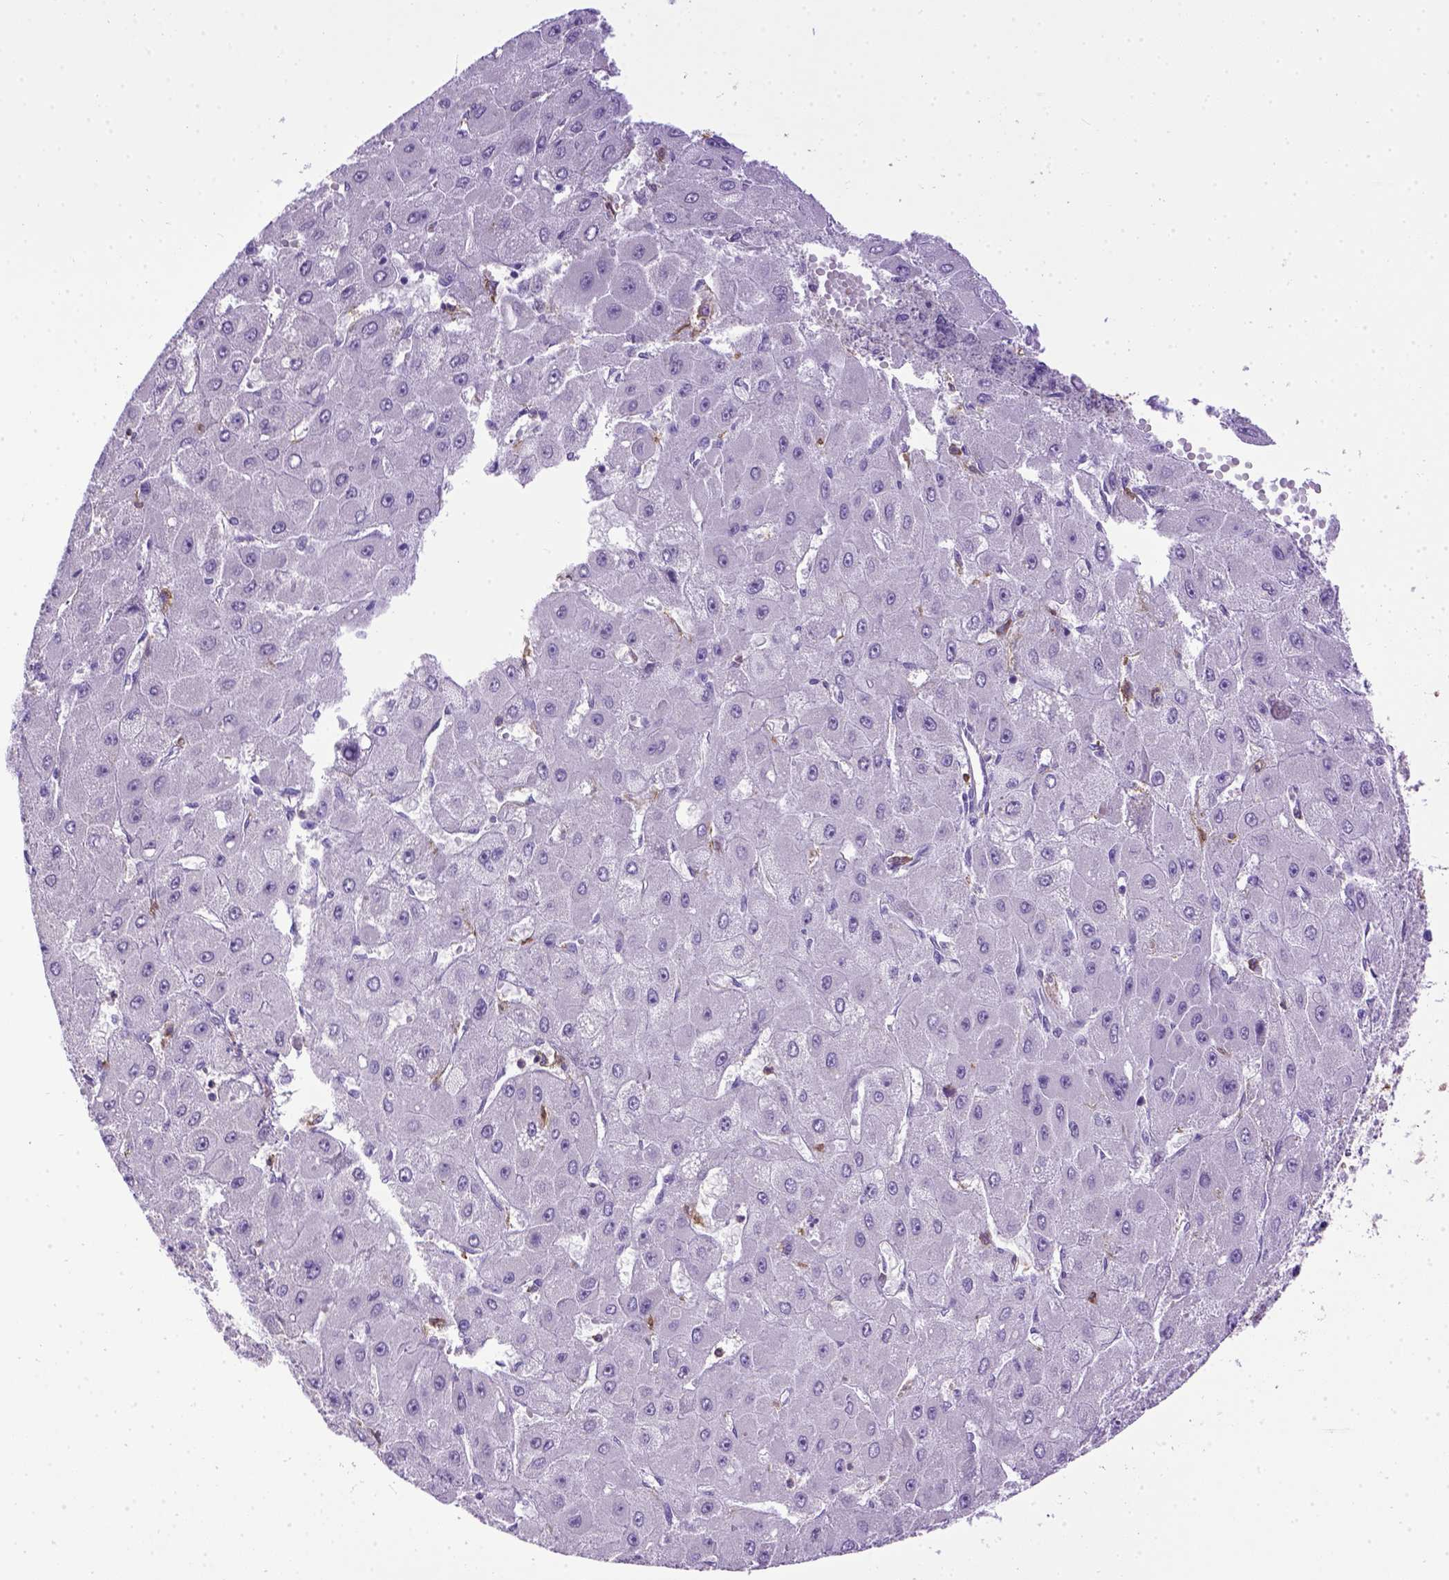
{"staining": {"intensity": "negative", "quantity": "none", "location": "none"}, "tissue": "liver cancer", "cell_type": "Tumor cells", "image_type": "cancer", "snomed": [{"axis": "morphology", "description": "Carcinoma, Hepatocellular, NOS"}, {"axis": "topography", "description": "Liver"}], "caption": "This photomicrograph is of liver cancer stained with immunohistochemistry to label a protein in brown with the nuclei are counter-stained blue. There is no positivity in tumor cells.", "gene": "ITGAX", "patient": {"sex": "female", "age": 25}}